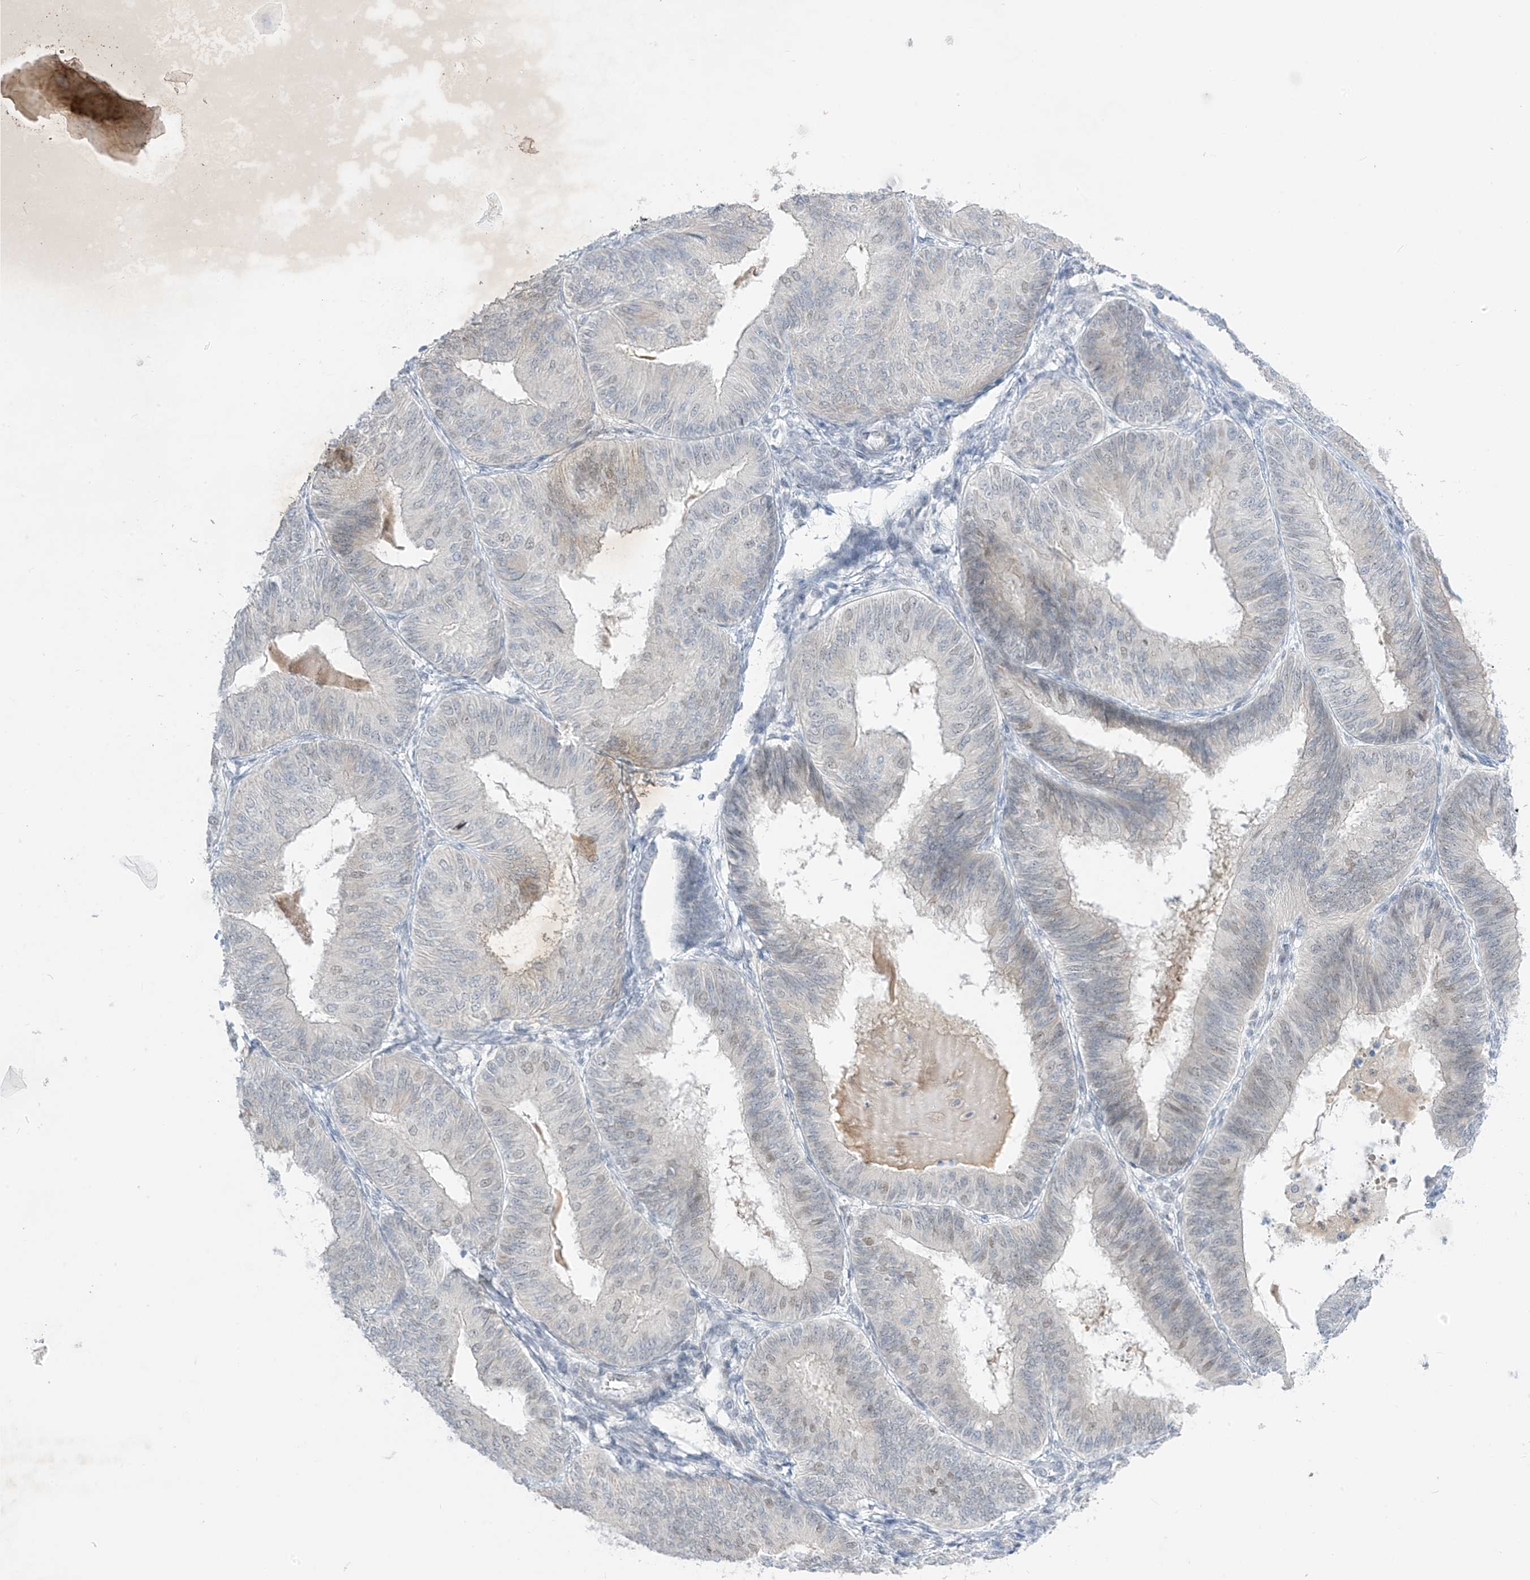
{"staining": {"intensity": "negative", "quantity": "none", "location": "none"}, "tissue": "endometrial cancer", "cell_type": "Tumor cells", "image_type": "cancer", "snomed": [{"axis": "morphology", "description": "Adenocarcinoma, NOS"}, {"axis": "topography", "description": "Endometrium"}], "caption": "Immunohistochemistry of human adenocarcinoma (endometrial) exhibits no expression in tumor cells.", "gene": "ASPRV1", "patient": {"sex": "female", "age": 58}}